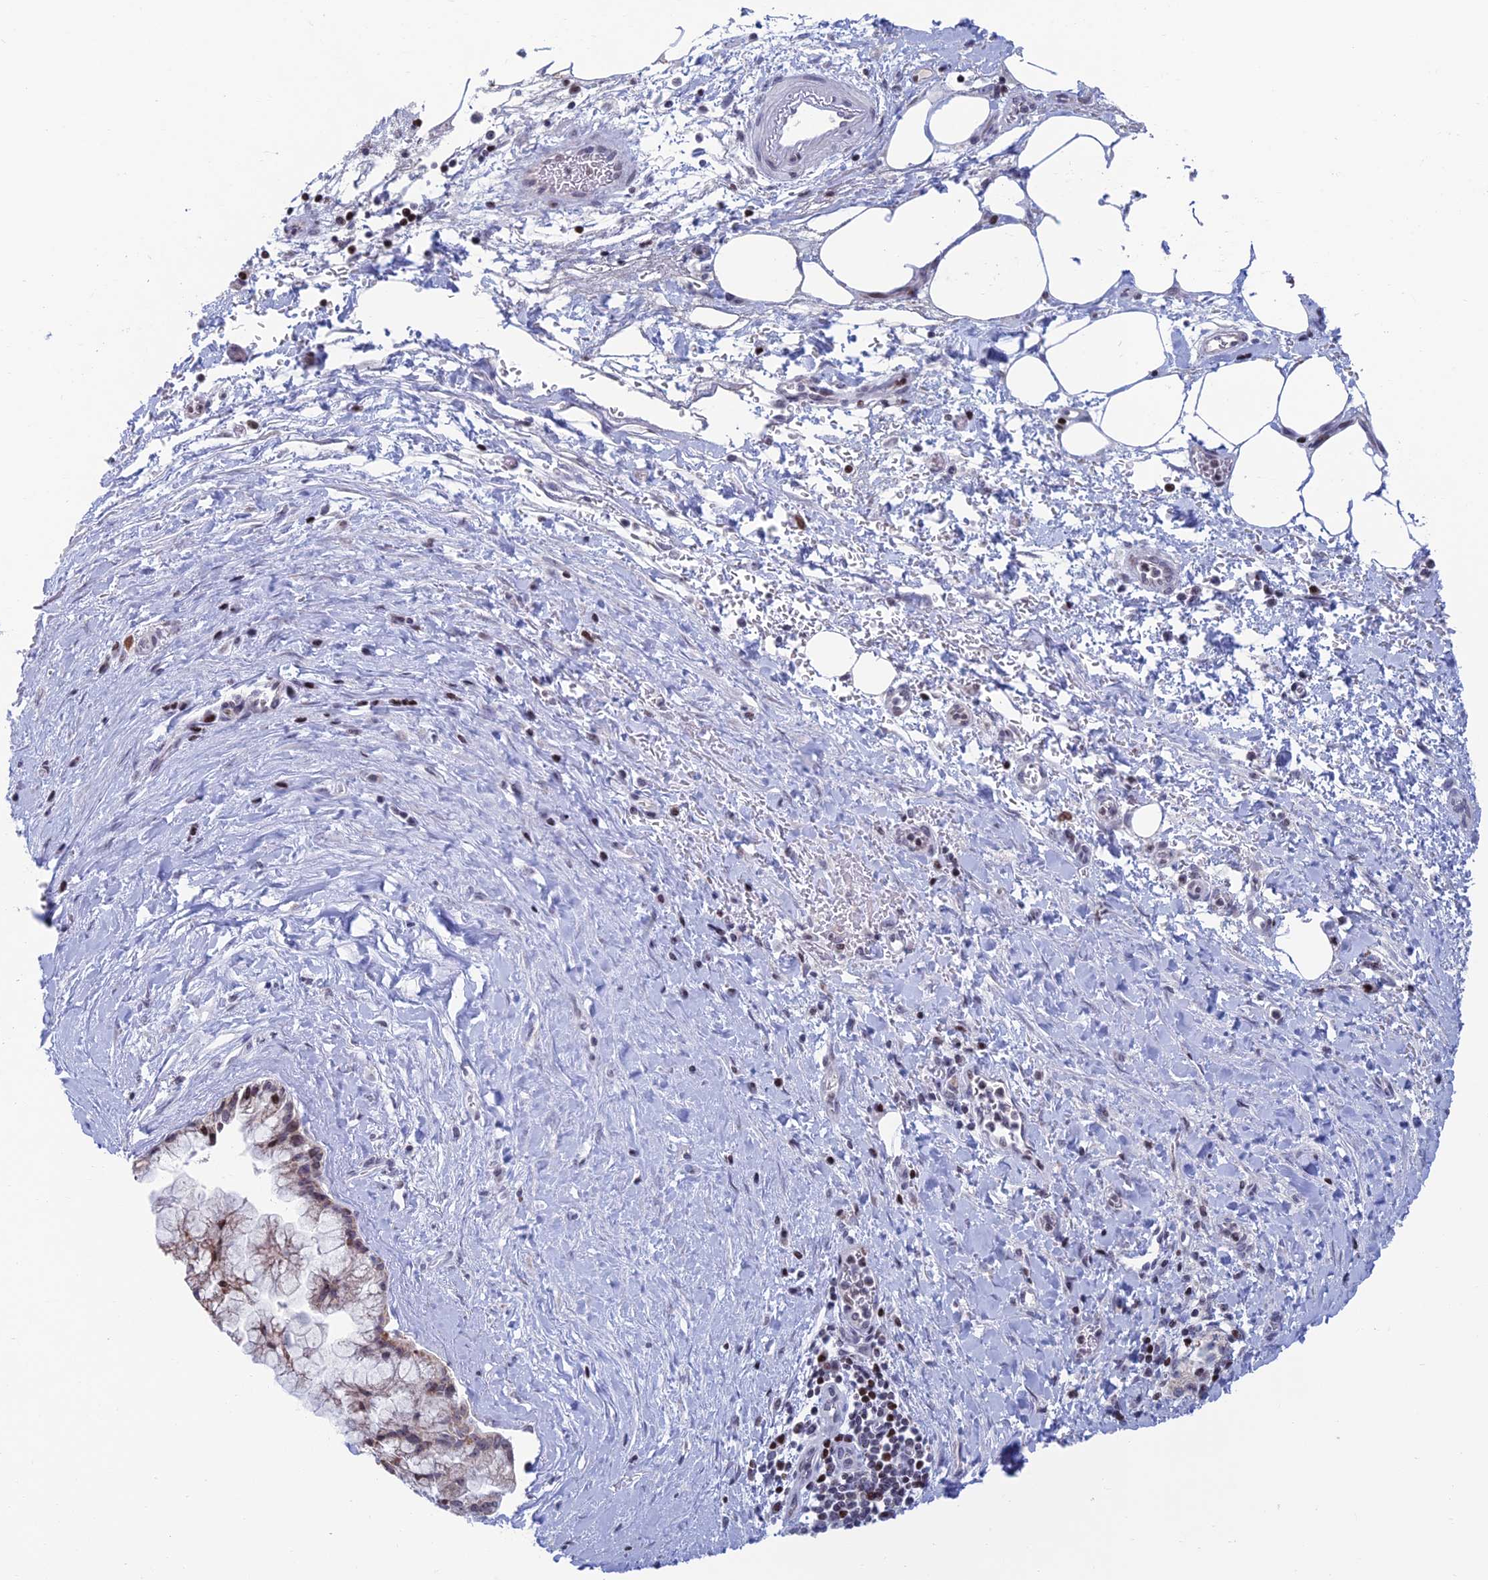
{"staining": {"intensity": "moderate", "quantity": "<25%", "location": "cytoplasmic/membranous,nuclear"}, "tissue": "pancreatic cancer", "cell_type": "Tumor cells", "image_type": "cancer", "snomed": [{"axis": "morphology", "description": "Adenocarcinoma, NOS"}, {"axis": "topography", "description": "Pancreas"}], "caption": "Immunohistochemical staining of adenocarcinoma (pancreatic) demonstrates low levels of moderate cytoplasmic/membranous and nuclear staining in about <25% of tumor cells. (Stains: DAB (3,3'-diaminobenzidine) in brown, nuclei in blue, Microscopy: brightfield microscopy at high magnification).", "gene": "AFF3", "patient": {"sex": "male", "age": 73}}